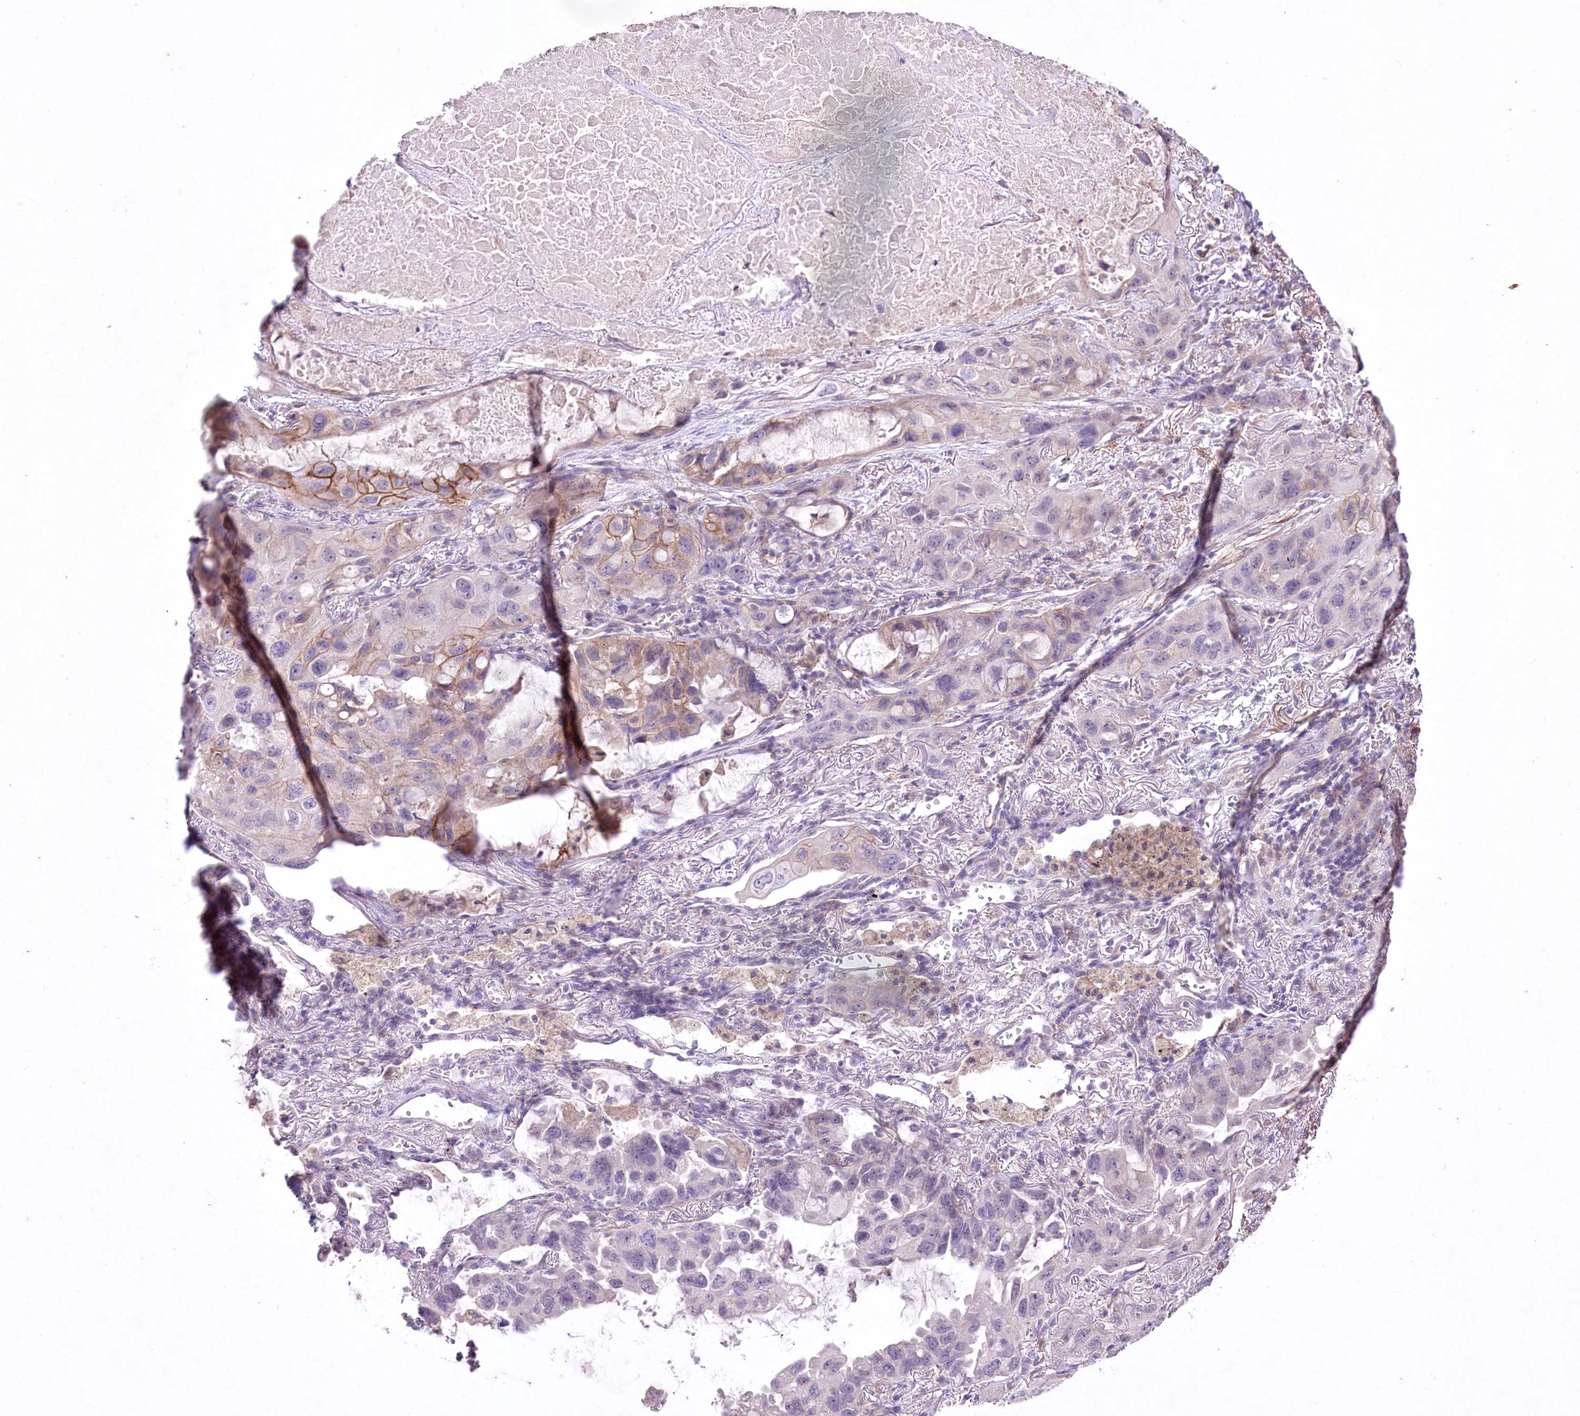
{"staining": {"intensity": "moderate", "quantity": "<25%", "location": "cytoplasmic/membranous"}, "tissue": "lung cancer", "cell_type": "Tumor cells", "image_type": "cancer", "snomed": [{"axis": "morphology", "description": "Squamous cell carcinoma, NOS"}, {"axis": "topography", "description": "Lung"}], "caption": "Protein analysis of lung cancer (squamous cell carcinoma) tissue reveals moderate cytoplasmic/membranous expression in approximately <25% of tumor cells. (IHC, brightfield microscopy, high magnification).", "gene": "ENPP1", "patient": {"sex": "female", "age": 73}}